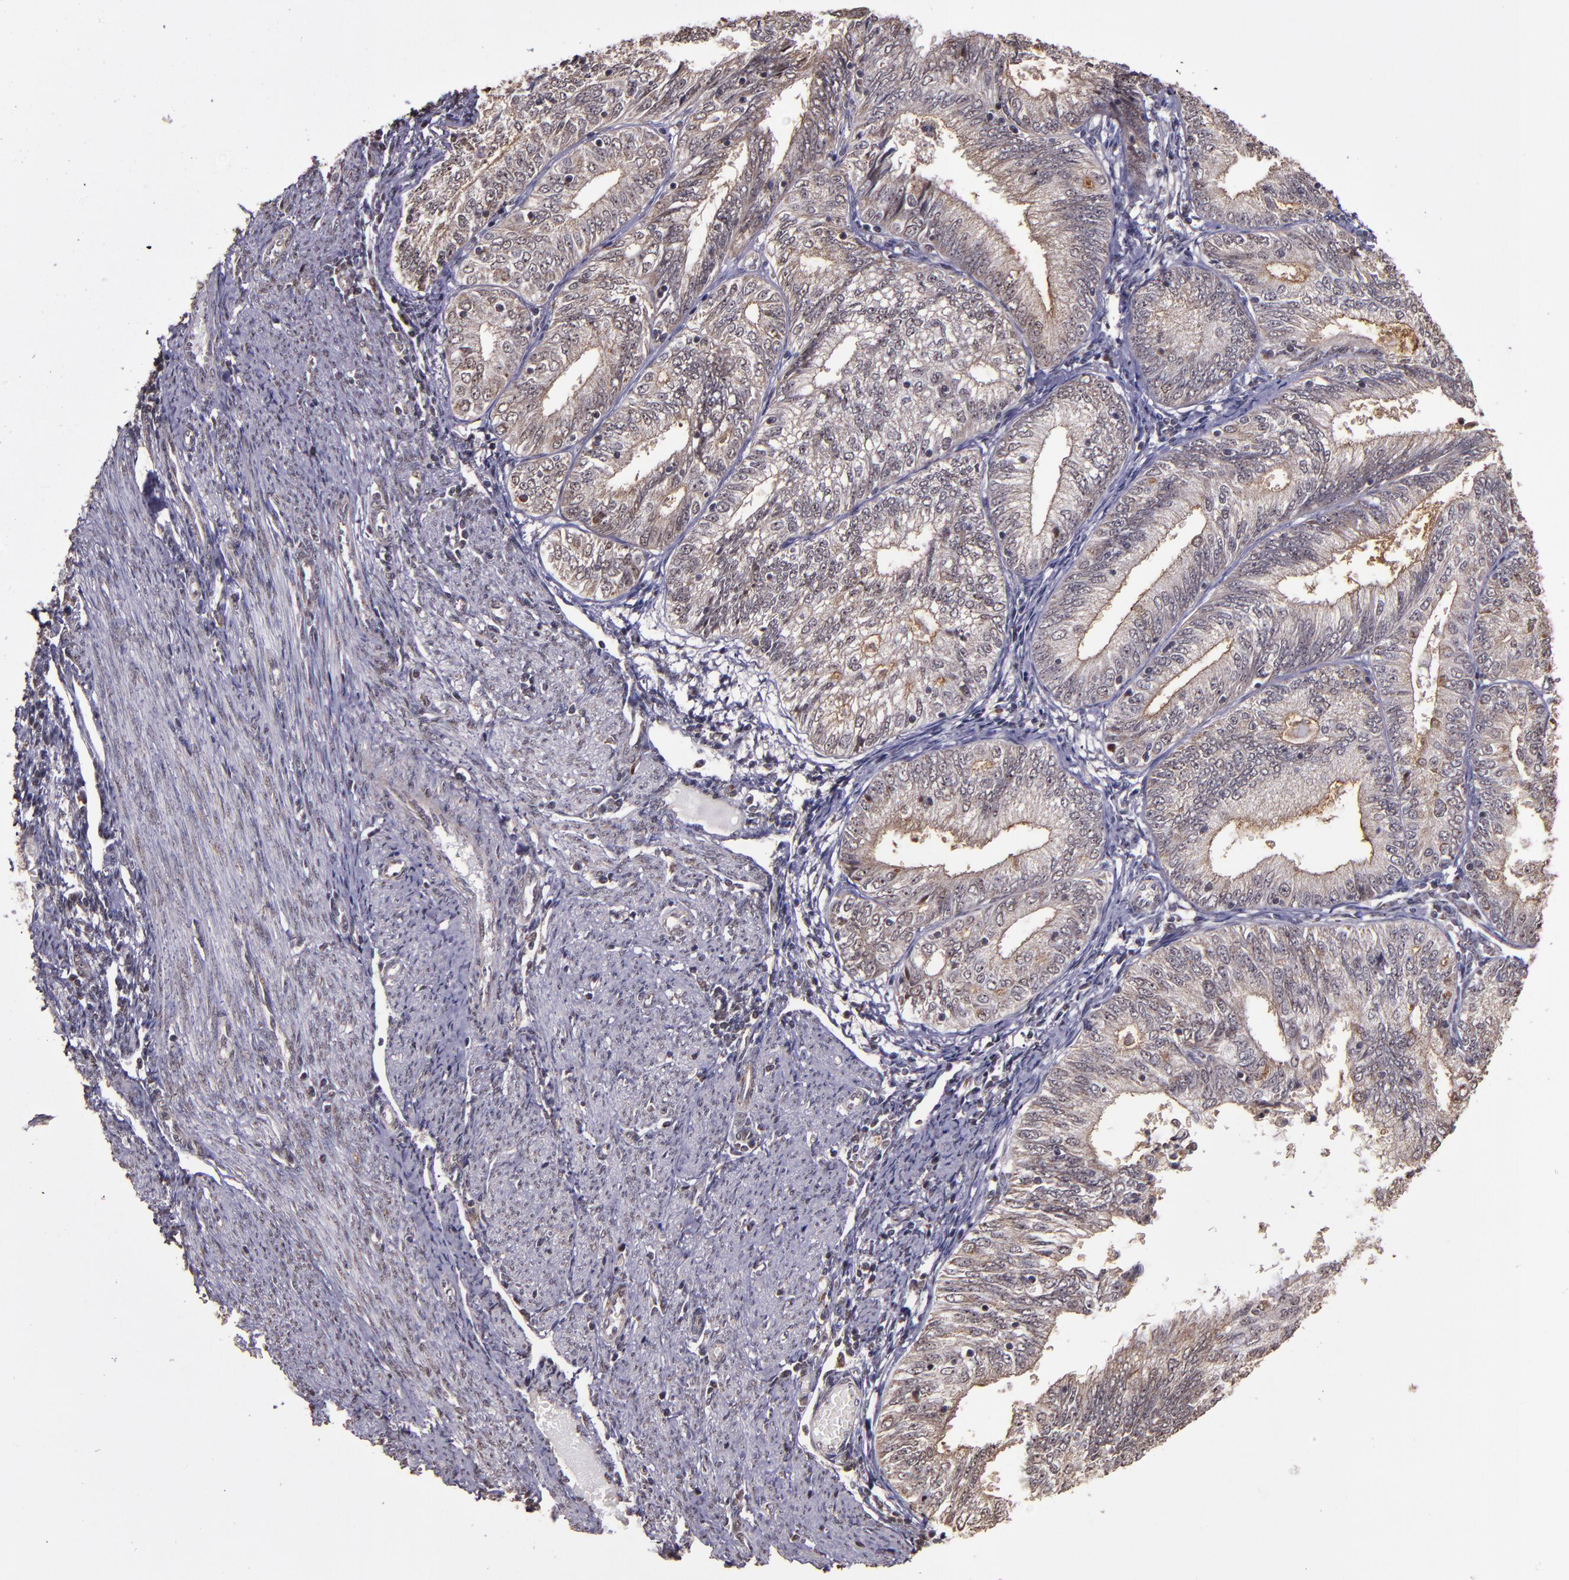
{"staining": {"intensity": "weak", "quantity": "25%-75%", "location": "cytoplasmic/membranous"}, "tissue": "endometrial cancer", "cell_type": "Tumor cells", "image_type": "cancer", "snomed": [{"axis": "morphology", "description": "Adenocarcinoma, NOS"}, {"axis": "topography", "description": "Endometrium"}], "caption": "Endometrial cancer stained with DAB (3,3'-diaminobenzidine) immunohistochemistry demonstrates low levels of weak cytoplasmic/membranous positivity in about 25%-75% of tumor cells.", "gene": "CECR2", "patient": {"sex": "female", "age": 69}}